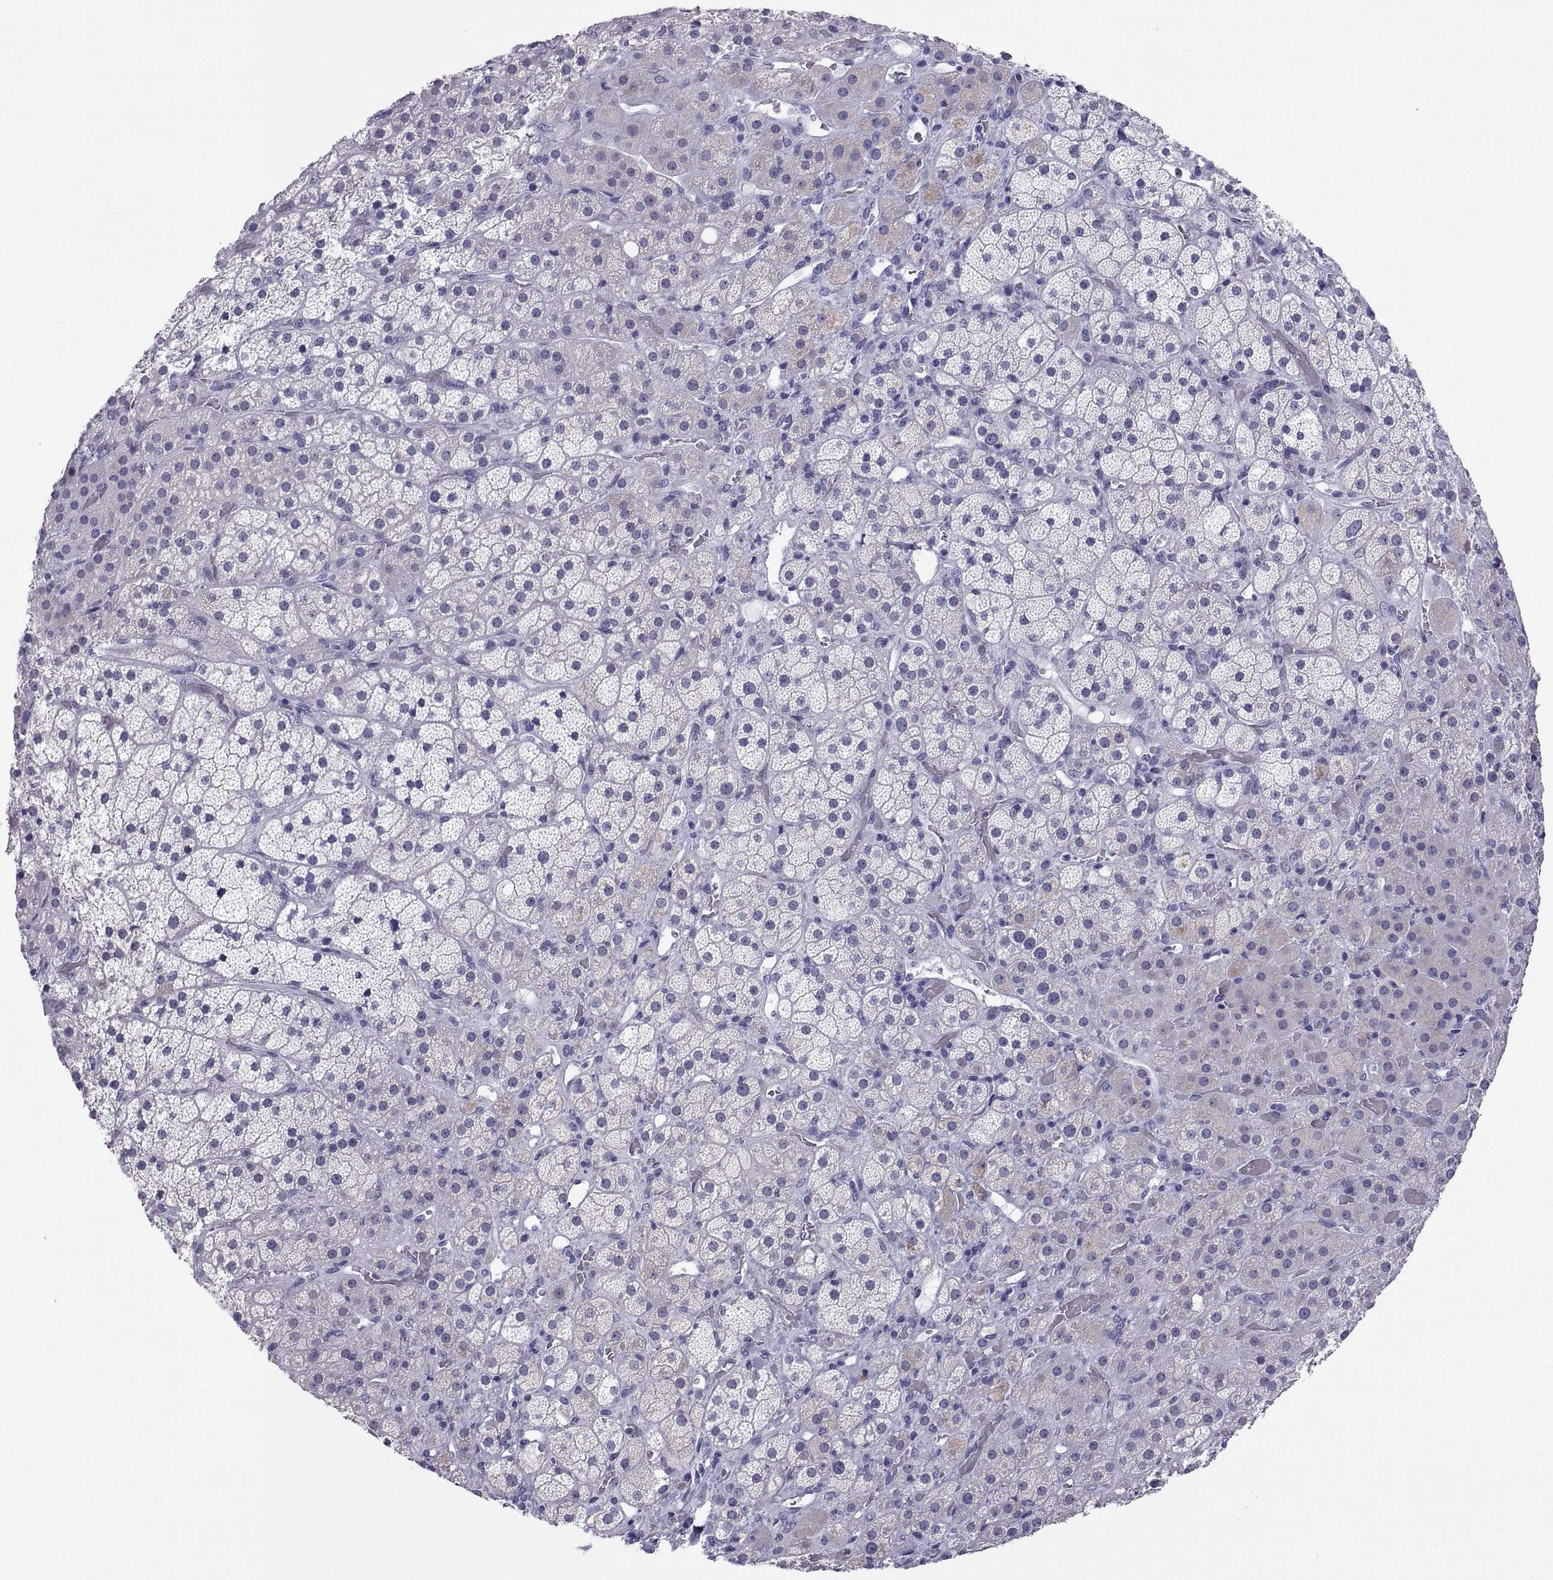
{"staining": {"intensity": "negative", "quantity": "none", "location": "none"}, "tissue": "adrenal gland", "cell_type": "Glandular cells", "image_type": "normal", "snomed": [{"axis": "morphology", "description": "Normal tissue, NOS"}, {"axis": "topography", "description": "Adrenal gland"}], "caption": "The histopathology image shows no staining of glandular cells in benign adrenal gland.", "gene": "RNASE12", "patient": {"sex": "male", "age": 57}}